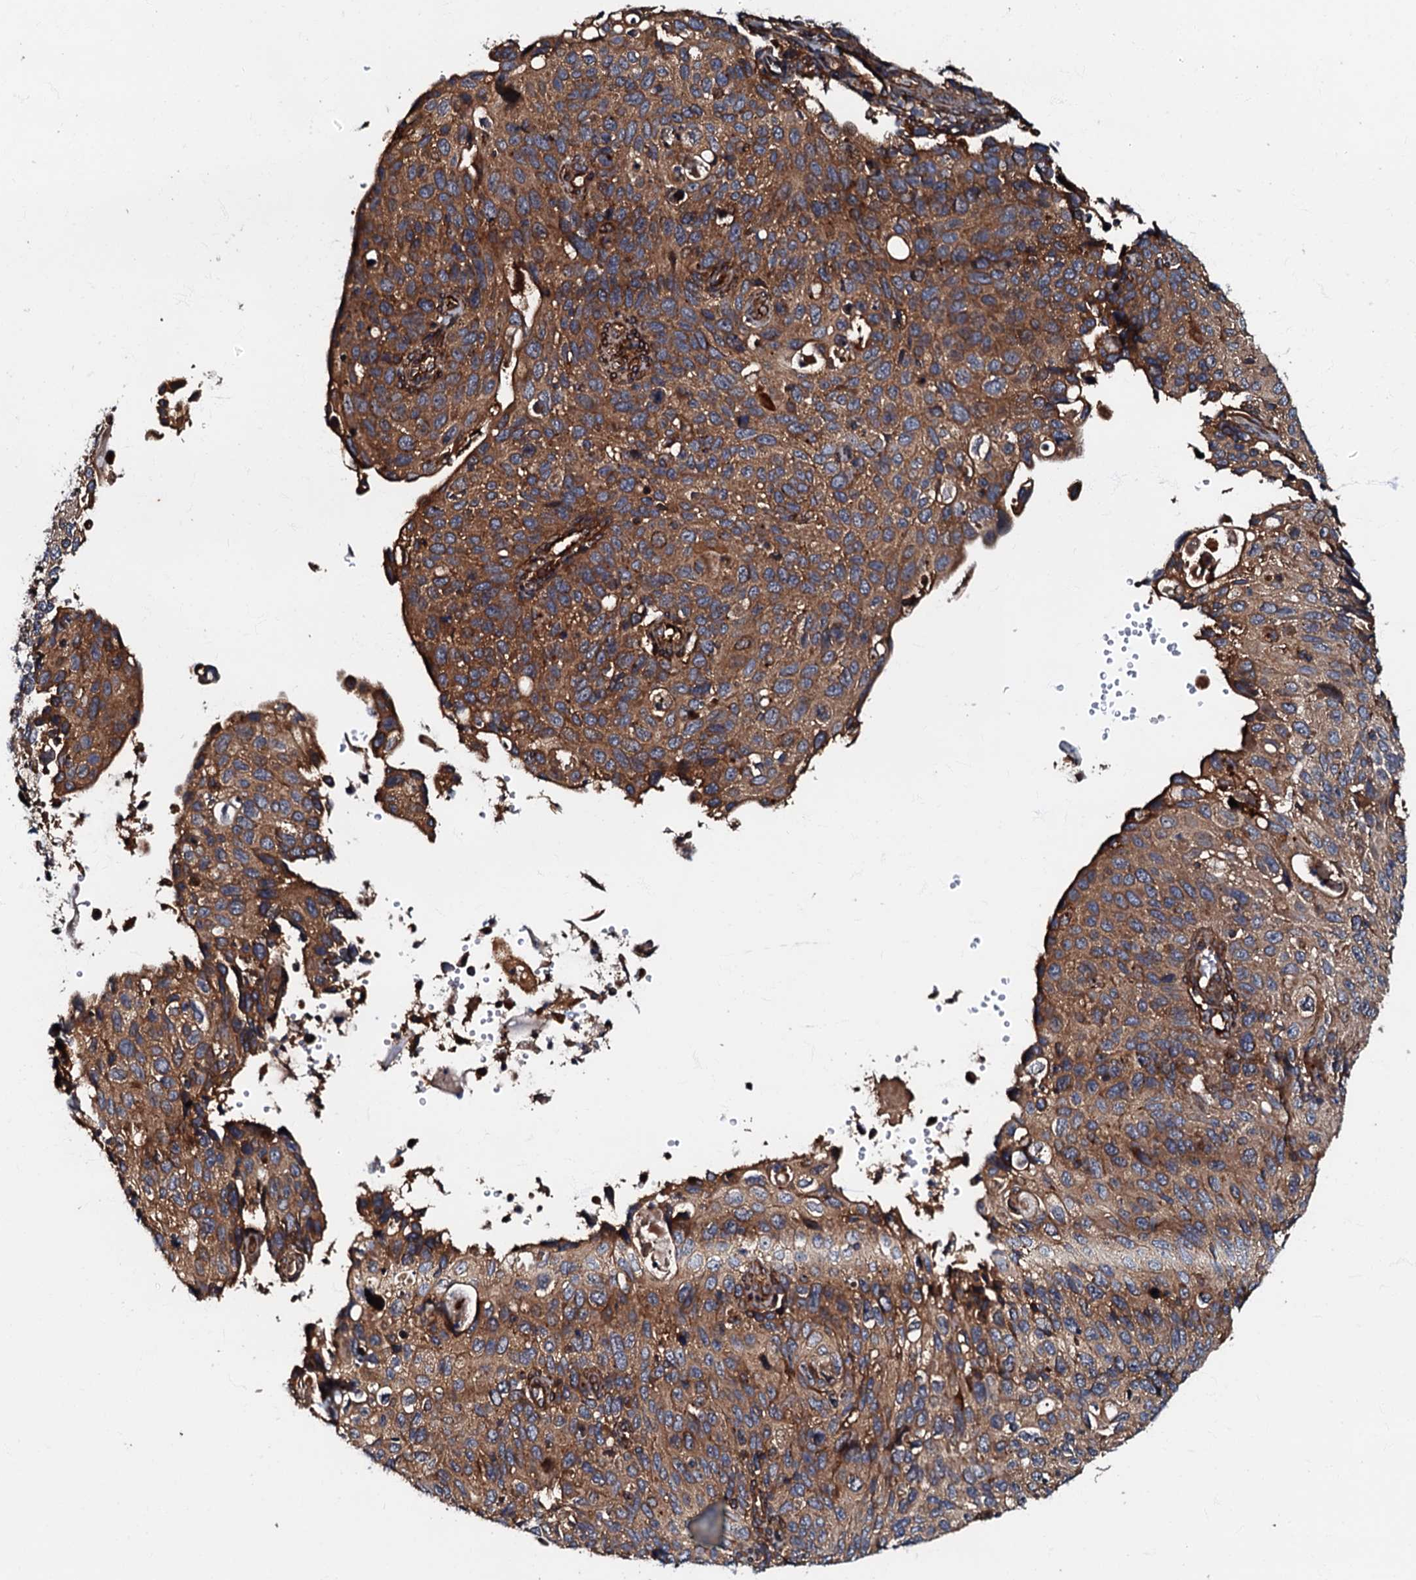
{"staining": {"intensity": "moderate", "quantity": ">75%", "location": "cytoplasmic/membranous"}, "tissue": "cervical cancer", "cell_type": "Tumor cells", "image_type": "cancer", "snomed": [{"axis": "morphology", "description": "Squamous cell carcinoma, NOS"}, {"axis": "topography", "description": "Cervix"}], "caption": "Protein staining by IHC shows moderate cytoplasmic/membranous expression in approximately >75% of tumor cells in cervical squamous cell carcinoma.", "gene": "BLOC1S6", "patient": {"sex": "female", "age": 70}}